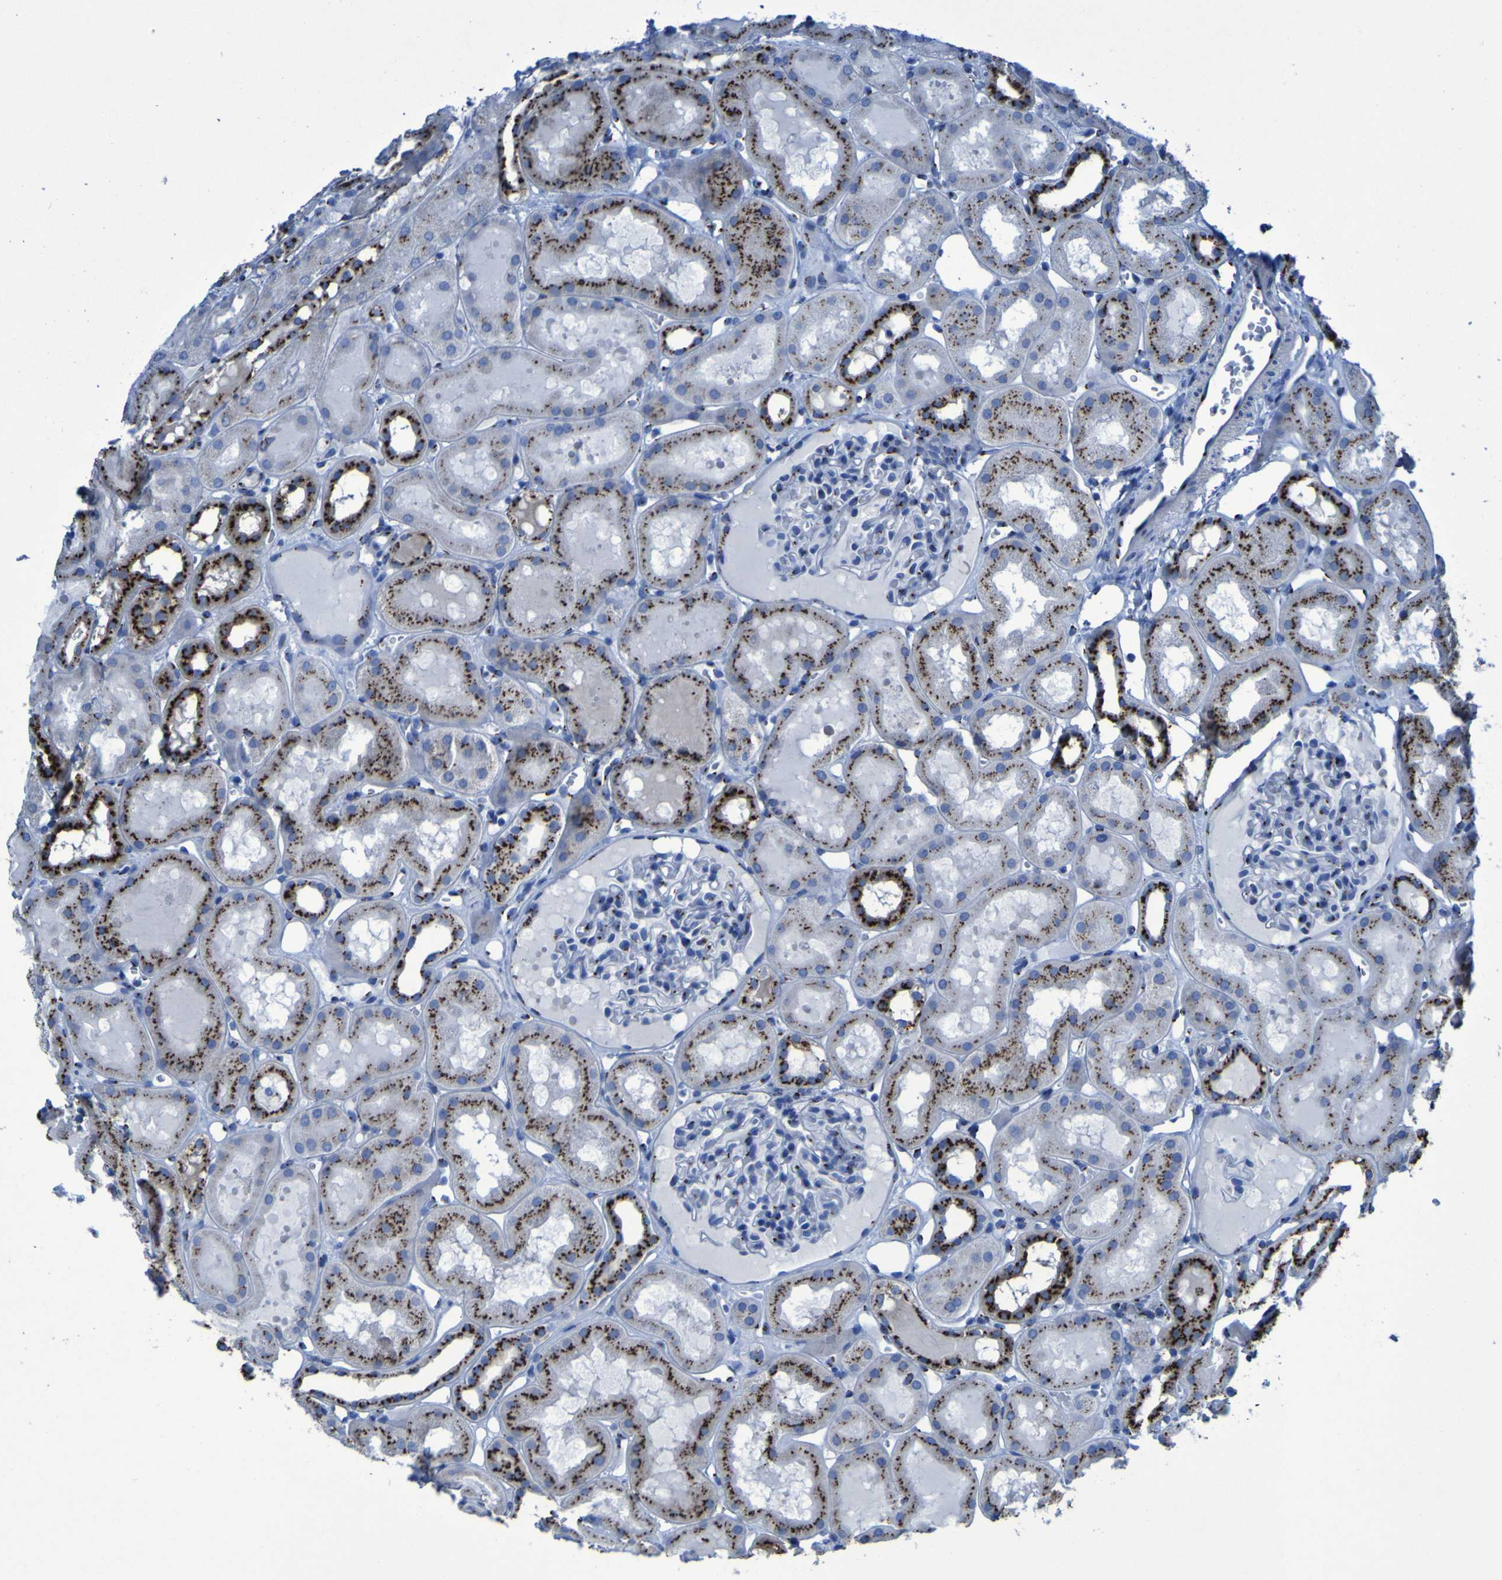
{"staining": {"intensity": "strong", "quantity": "<25%", "location": "cytoplasmic/membranous"}, "tissue": "kidney", "cell_type": "Cells in glomeruli", "image_type": "normal", "snomed": [{"axis": "morphology", "description": "Normal tissue, NOS"}, {"axis": "topography", "description": "Kidney"}, {"axis": "topography", "description": "Urinary bladder"}], "caption": "The micrograph demonstrates a brown stain indicating the presence of a protein in the cytoplasmic/membranous of cells in glomeruli in kidney.", "gene": "GOLM1", "patient": {"sex": "male", "age": 16}}